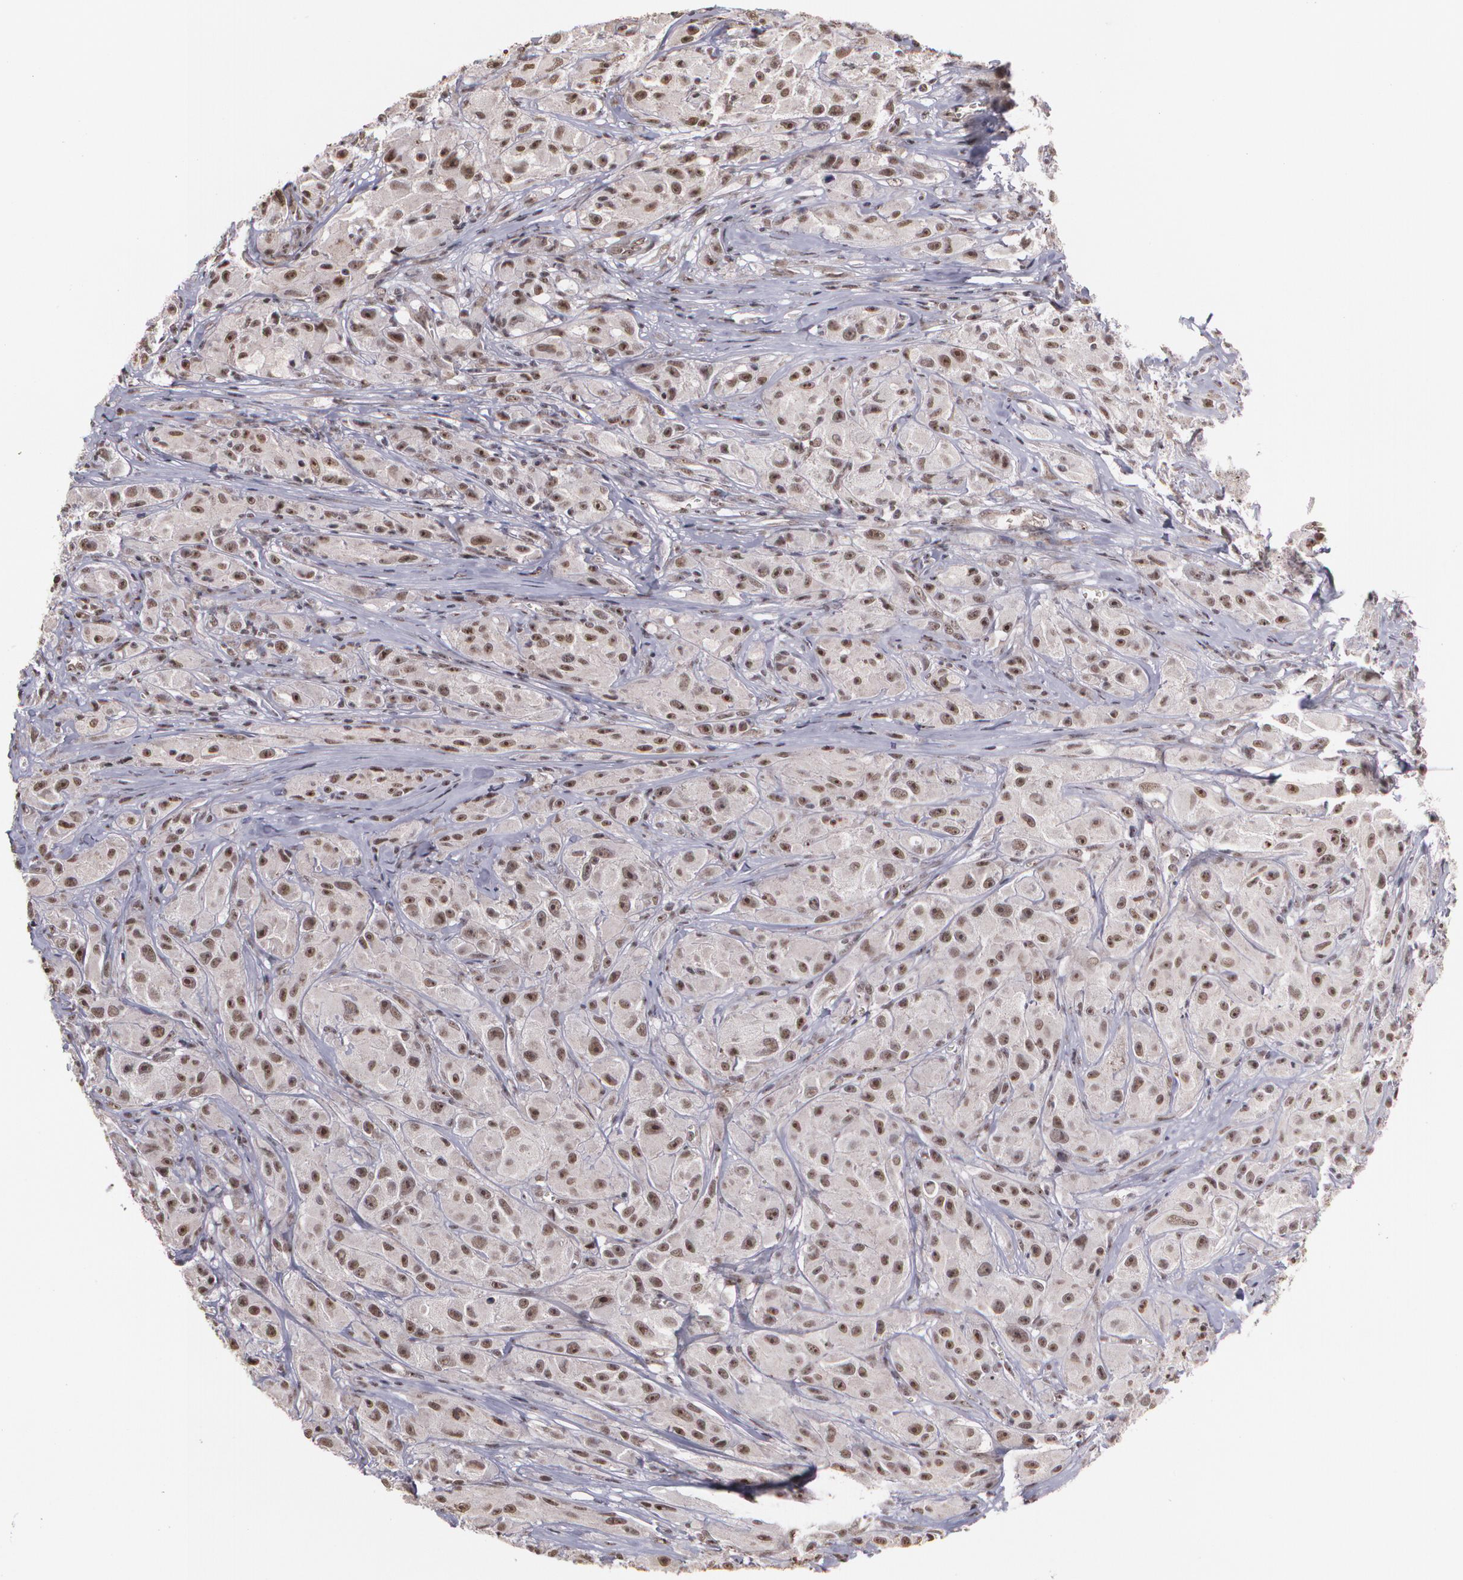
{"staining": {"intensity": "strong", "quantity": ">75%", "location": "cytoplasmic/membranous,nuclear"}, "tissue": "melanoma", "cell_type": "Tumor cells", "image_type": "cancer", "snomed": [{"axis": "morphology", "description": "Malignant melanoma, NOS"}, {"axis": "topography", "description": "Skin"}], "caption": "Melanoma was stained to show a protein in brown. There is high levels of strong cytoplasmic/membranous and nuclear positivity in approximately >75% of tumor cells.", "gene": "C6orf15", "patient": {"sex": "male", "age": 56}}